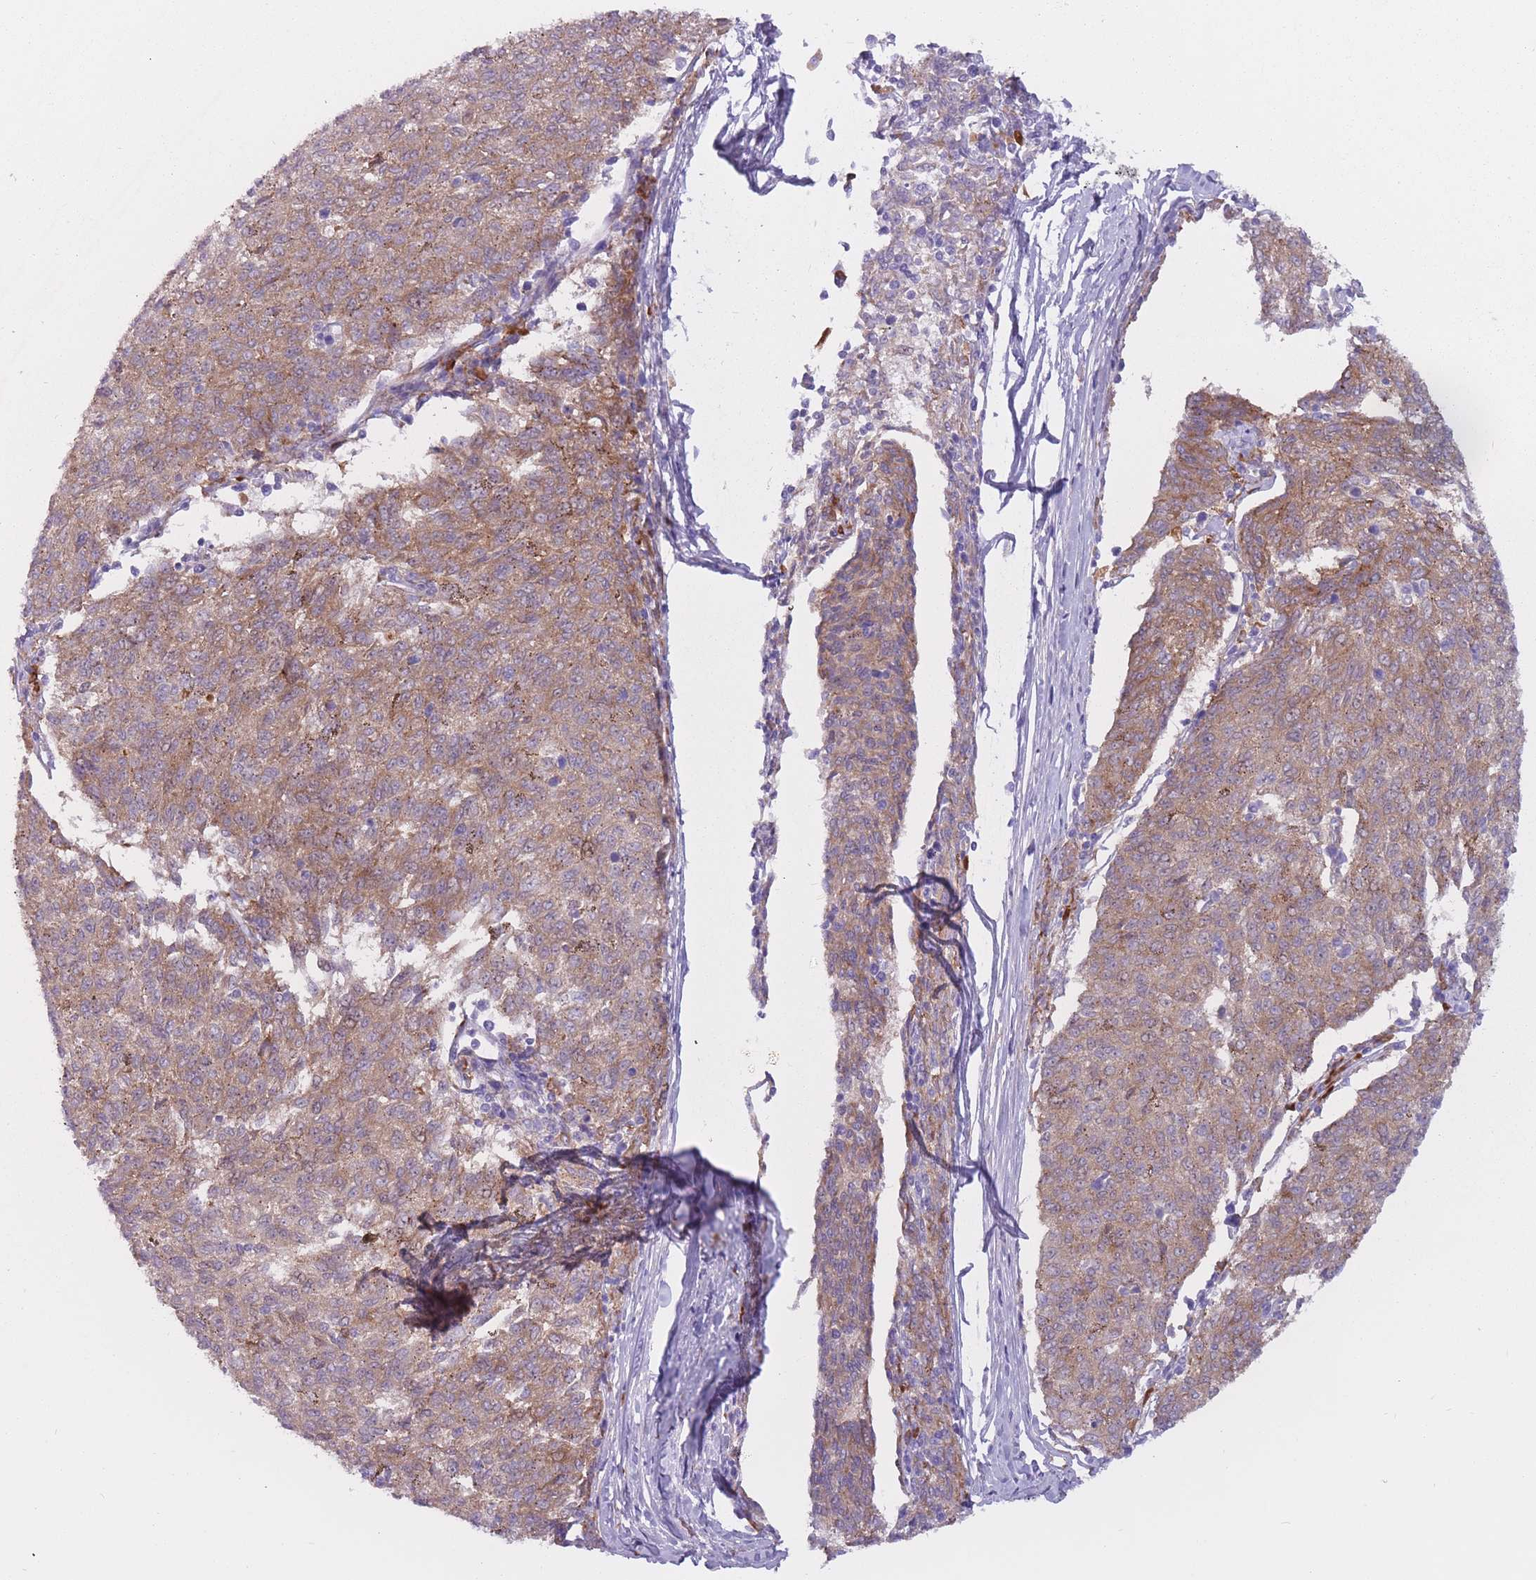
{"staining": {"intensity": "moderate", "quantity": ">75%", "location": "cytoplasmic/membranous"}, "tissue": "melanoma", "cell_type": "Tumor cells", "image_type": "cancer", "snomed": [{"axis": "morphology", "description": "Malignant melanoma, NOS"}, {"axis": "topography", "description": "Skin"}], "caption": "Protein staining of melanoma tissue exhibits moderate cytoplasmic/membranous staining in approximately >75% of tumor cells.", "gene": "RPL18", "patient": {"sex": "female", "age": 72}}